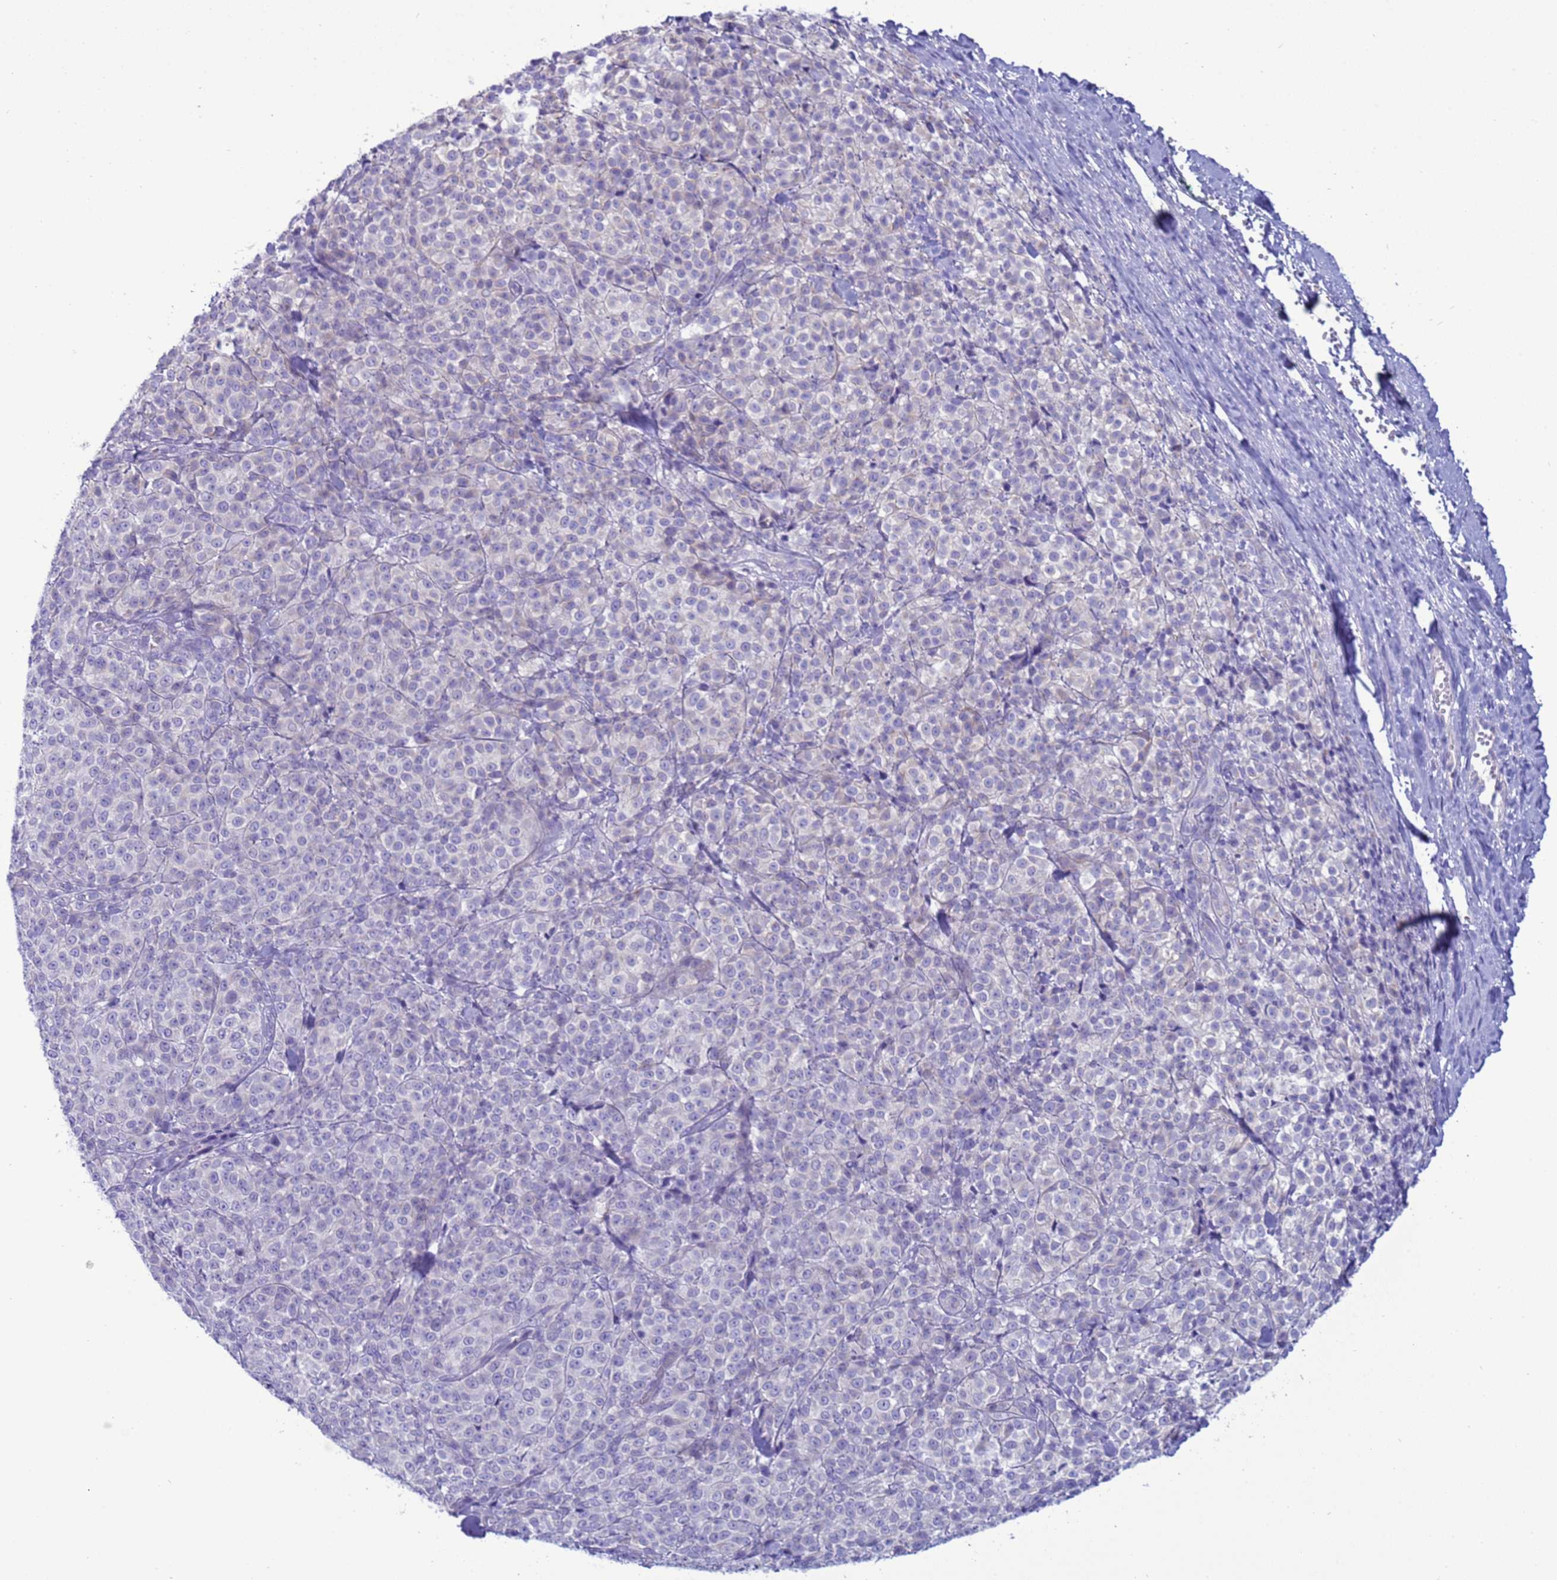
{"staining": {"intensity": "negative", "quantity": "none", "location": "none"}, "tissue": "melanoma", "cell_type": "Tumor cells", "image_type": "cancer", "snomed": [{"axis": "morphology", "description": "Normal tissue, NOS"}, {"axis": "morphology", "description": "Malignant melanoma, NOS"}, {"axis": "topography", "description": "Skin"}], "caption": "Immunohistochemistry of human melanoma displays no staining in tumor cells.", "gene": "CST4", "patient": {"sex": "female", "age": 34}}